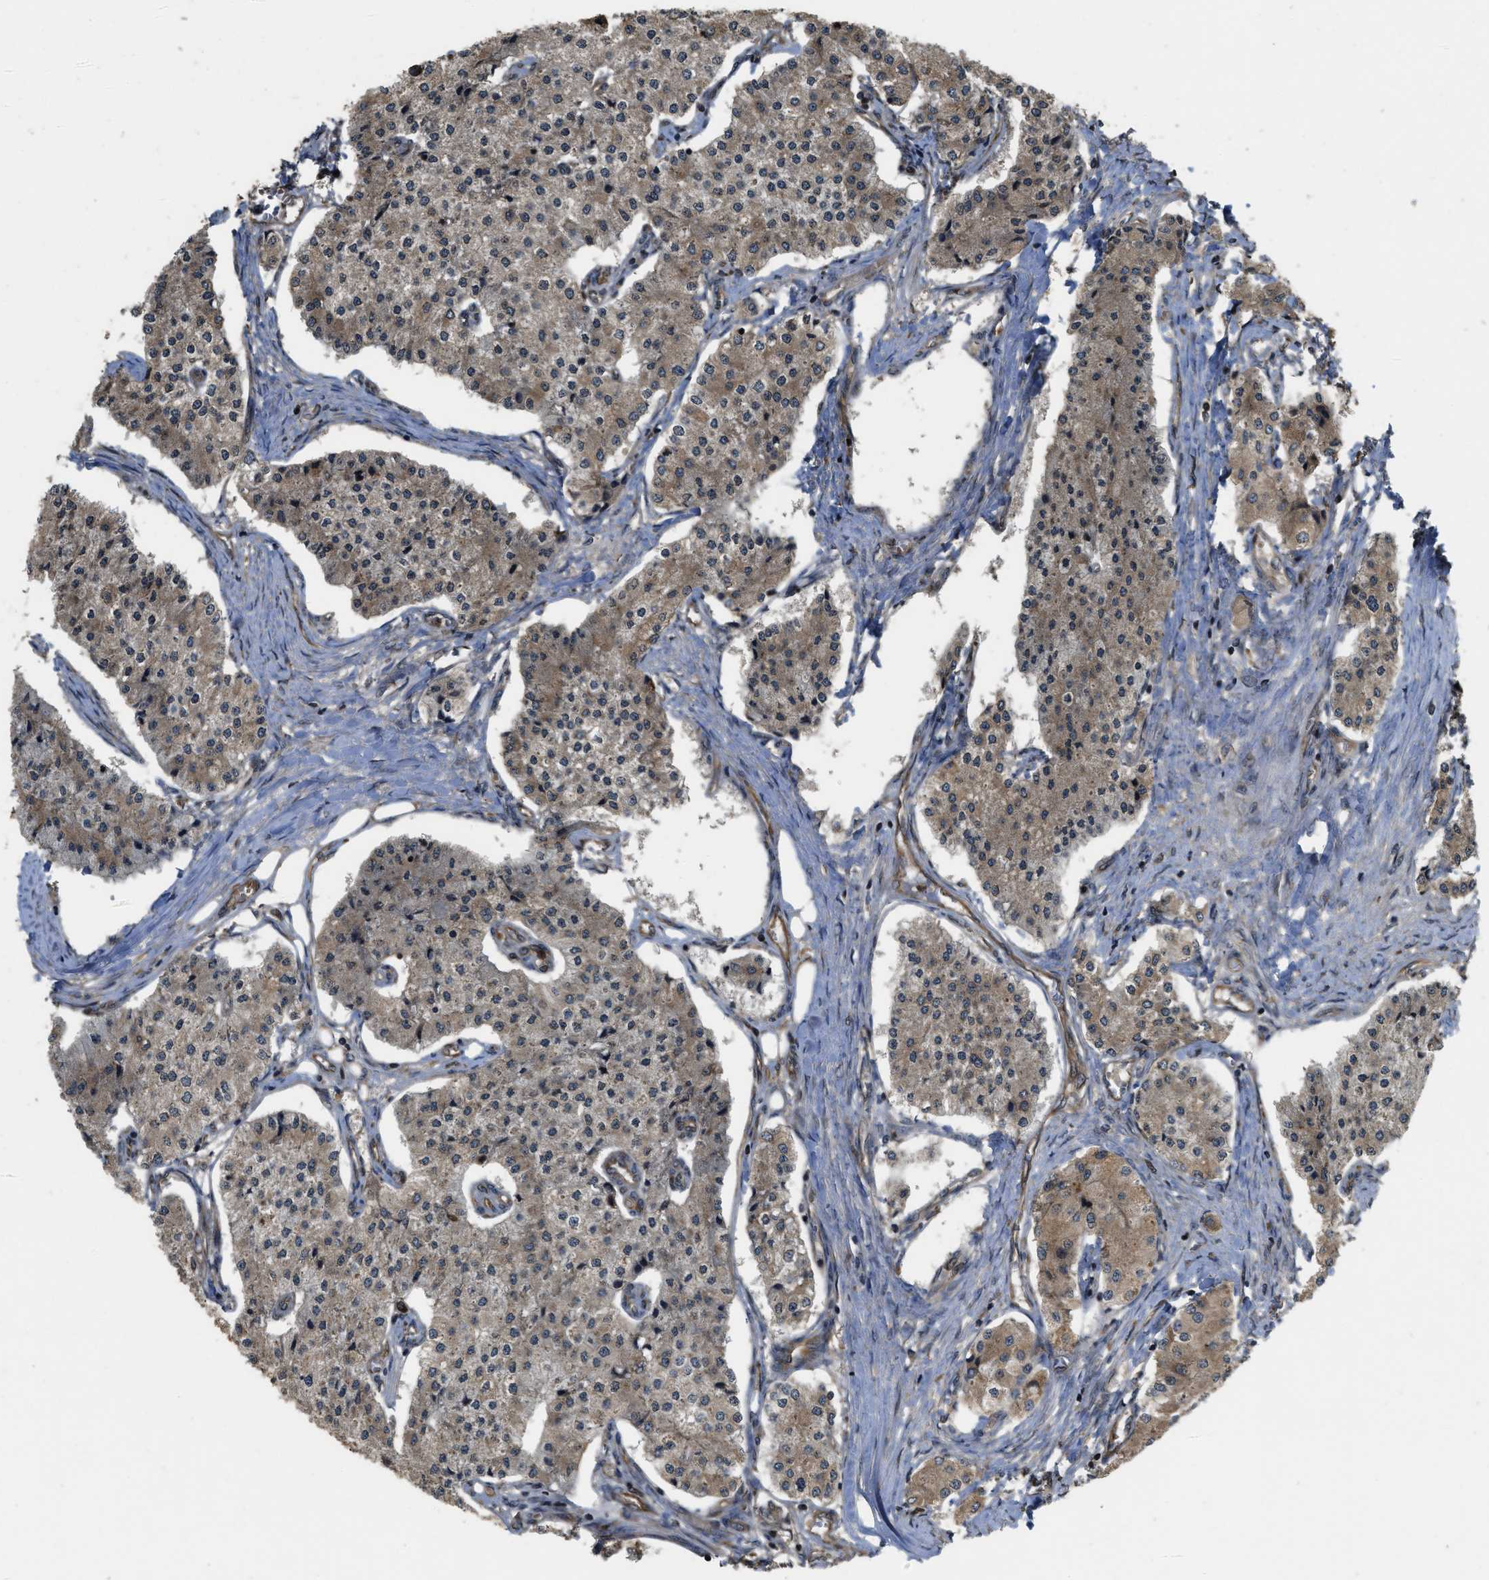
{"staining": {"intensity": "strong", "quantity": ">75%", "location": "cytoplasmic/membranous"}, "tissue": "carcinoid", "cell_type": "Tumor cells", "image_type": "cancer", "snomed": [{"axis": "morphology", "description": "Carcinoid, malignant, NOS"}, {"axis": "topography", "description": "Colon"}], "caption": "A micrograph showing strong cytoplasmic/membranous positivity in about >75% of tumor cells in carcinoid, as visualized by brown immunohistochemical staining.", "gene": "SPTLC1", "patient": {"sex": "female", "age": 52}}